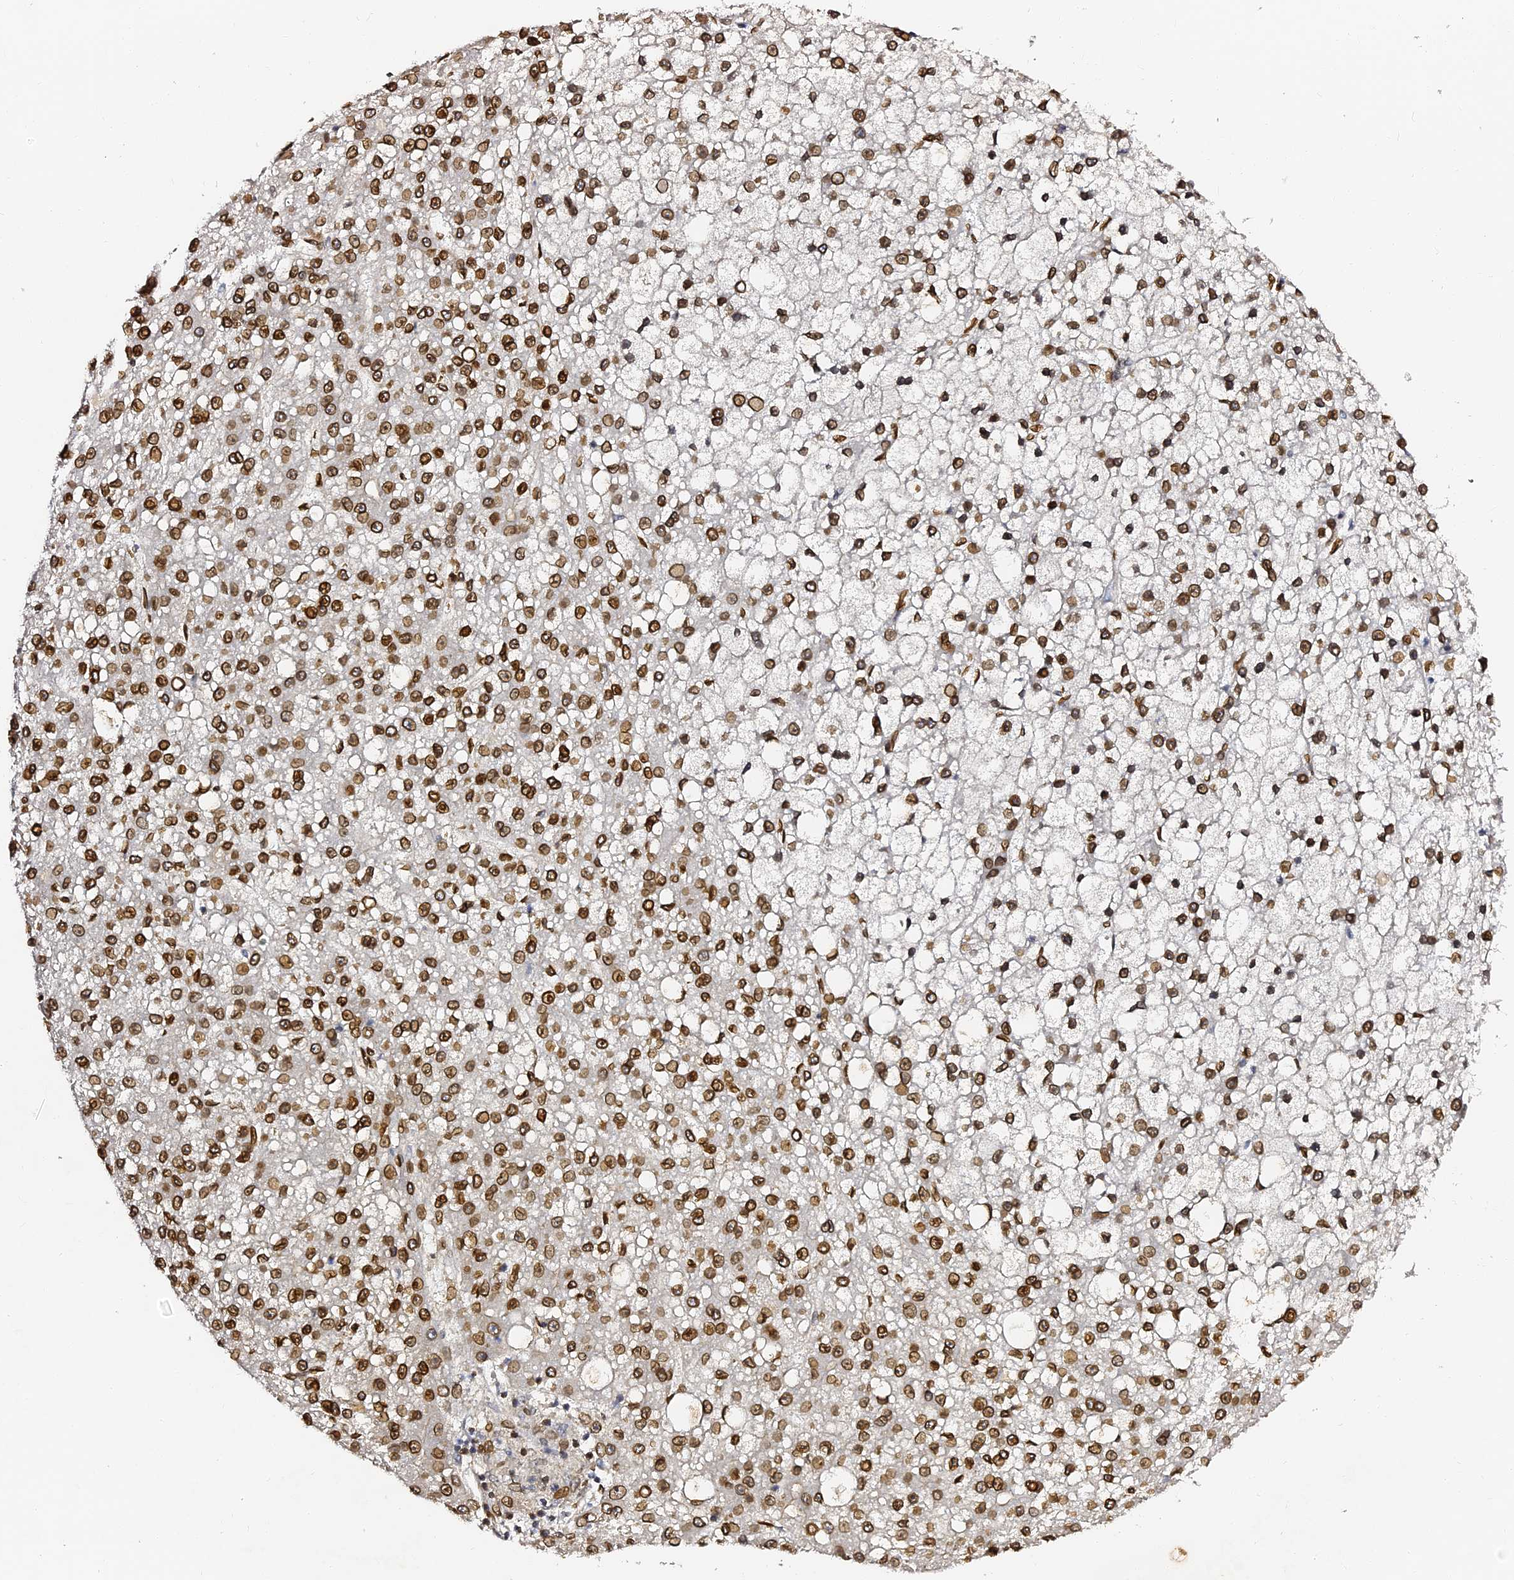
{"staining": {"intensity": "strong", "quantity": ">75%", "location": "cytoplasmic/membranous,nuclear"}, "tissue": "liver cancer", "cell_type": "Tumor cells", "image_type": "cancer", "snomed": [{"axis": "morphology", "description": "Carcinoma, Hepatocellular, NOS"}, {"axis": "topography", "description": "Liver"}], "caption": "A histopathology image showing strong cytoplasmic/membranous and nuclear expression in about >75% of tumor cells in liver hepatocellular carcinoma, as visualized by brown immunohistochemical staining.", "gene": "ANAPC5", "patient": {"sex": "male", "age": 67}}